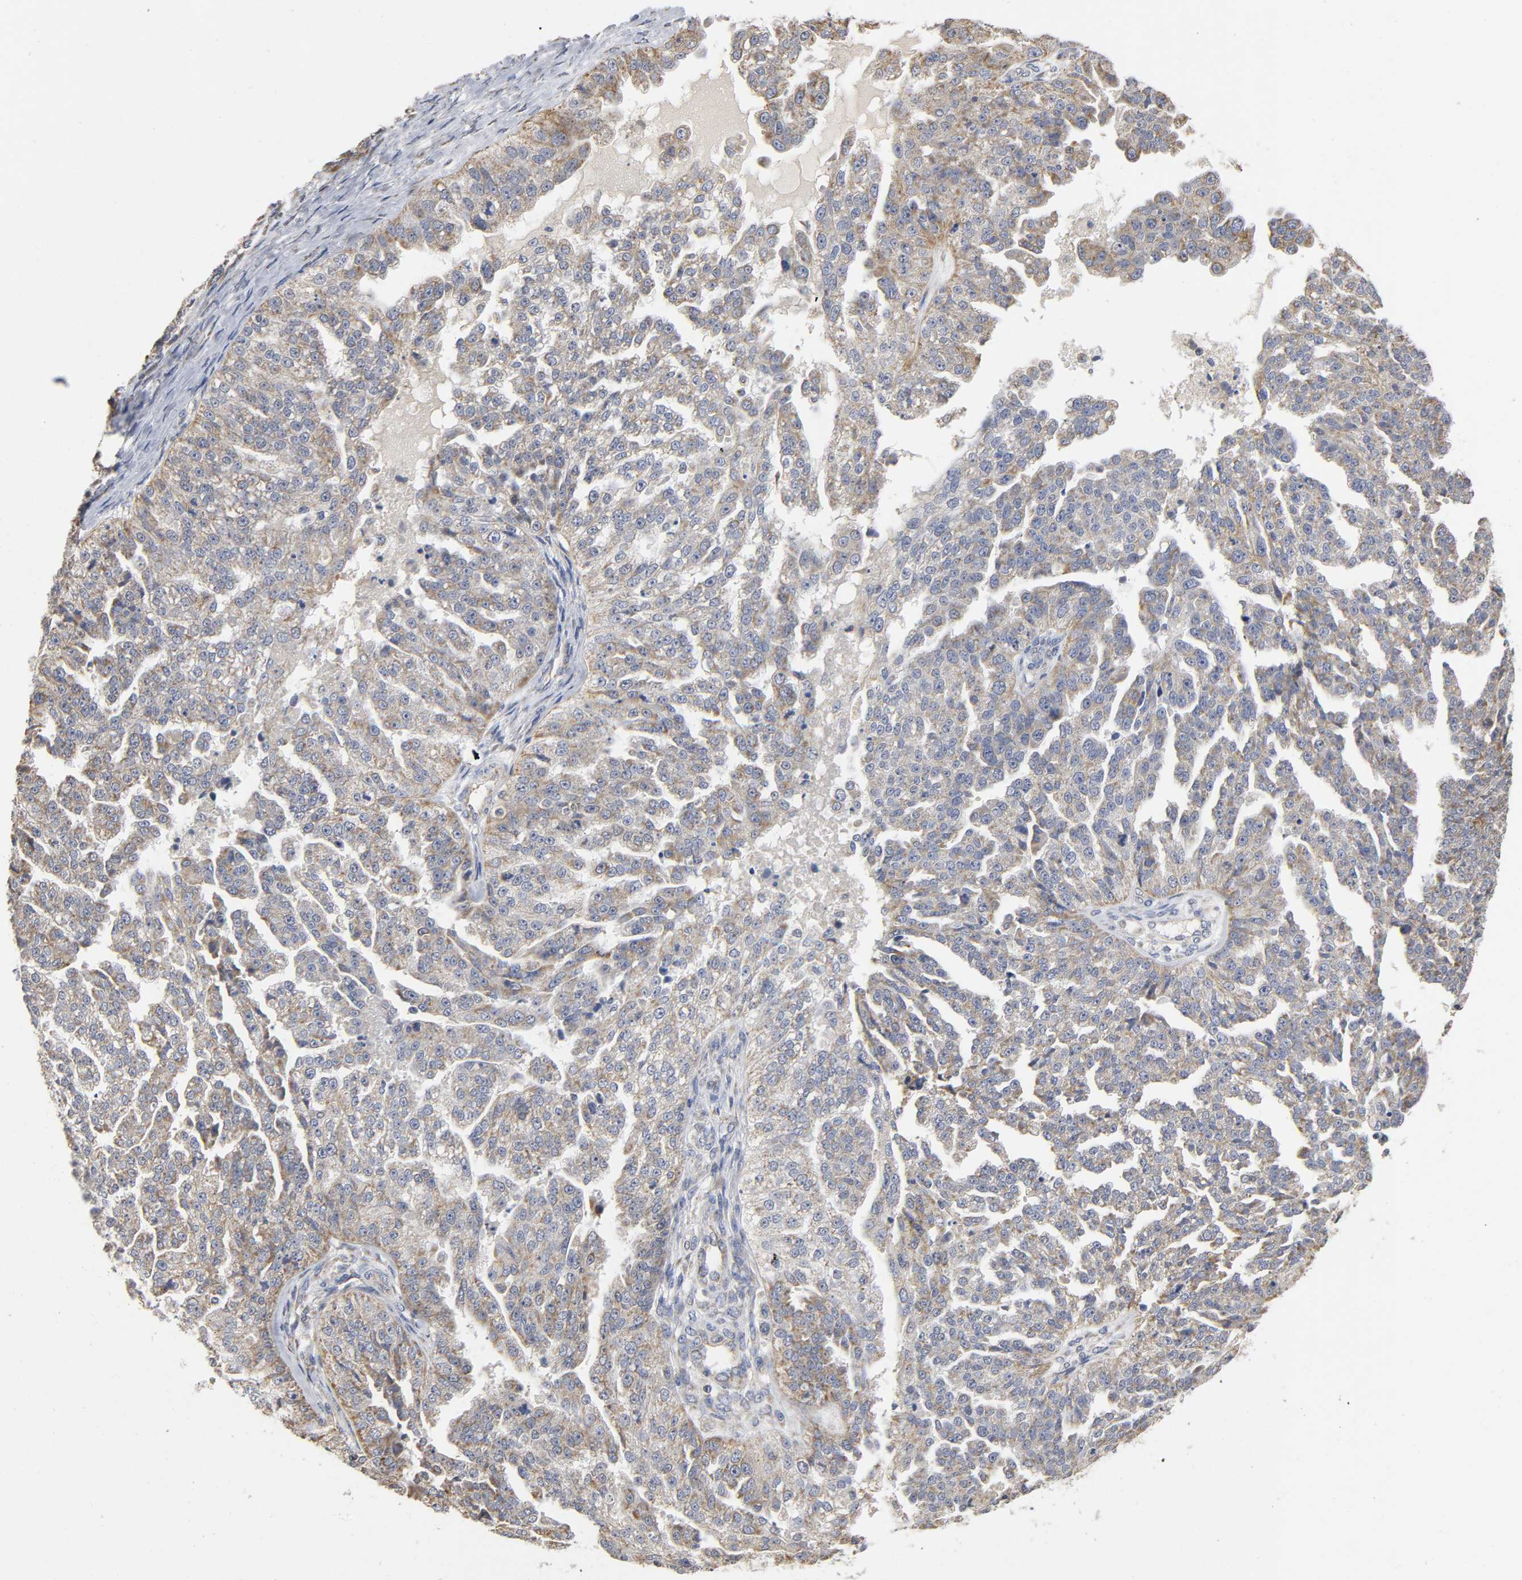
{"staining": {"intensity": "moderate", "quantity": ">75%", "location": "cytoplasmic/membranous"}, "tissue": "ovarian cancer", "cell_type": "Tumor cells", "image_type": "cancer", "snomed": [{"axis": "morphology", "description": "Cystadenocarcinoma, serous, NOS"}, {"axis": "topography", "description": "Ovary"}], "caption": "Protein expression analysis of ovarian cancer (serous cystadenocarcinoma) exhibits moderate cytoplasmic/membranous staining in about >75% of tumor cells. (DAB (3,3'-diaminobenzidine) = brown stain, brightfield microscopy at high magnification).", "gene": "SYT16", "patient": {"sex": "female", "age": 58}}